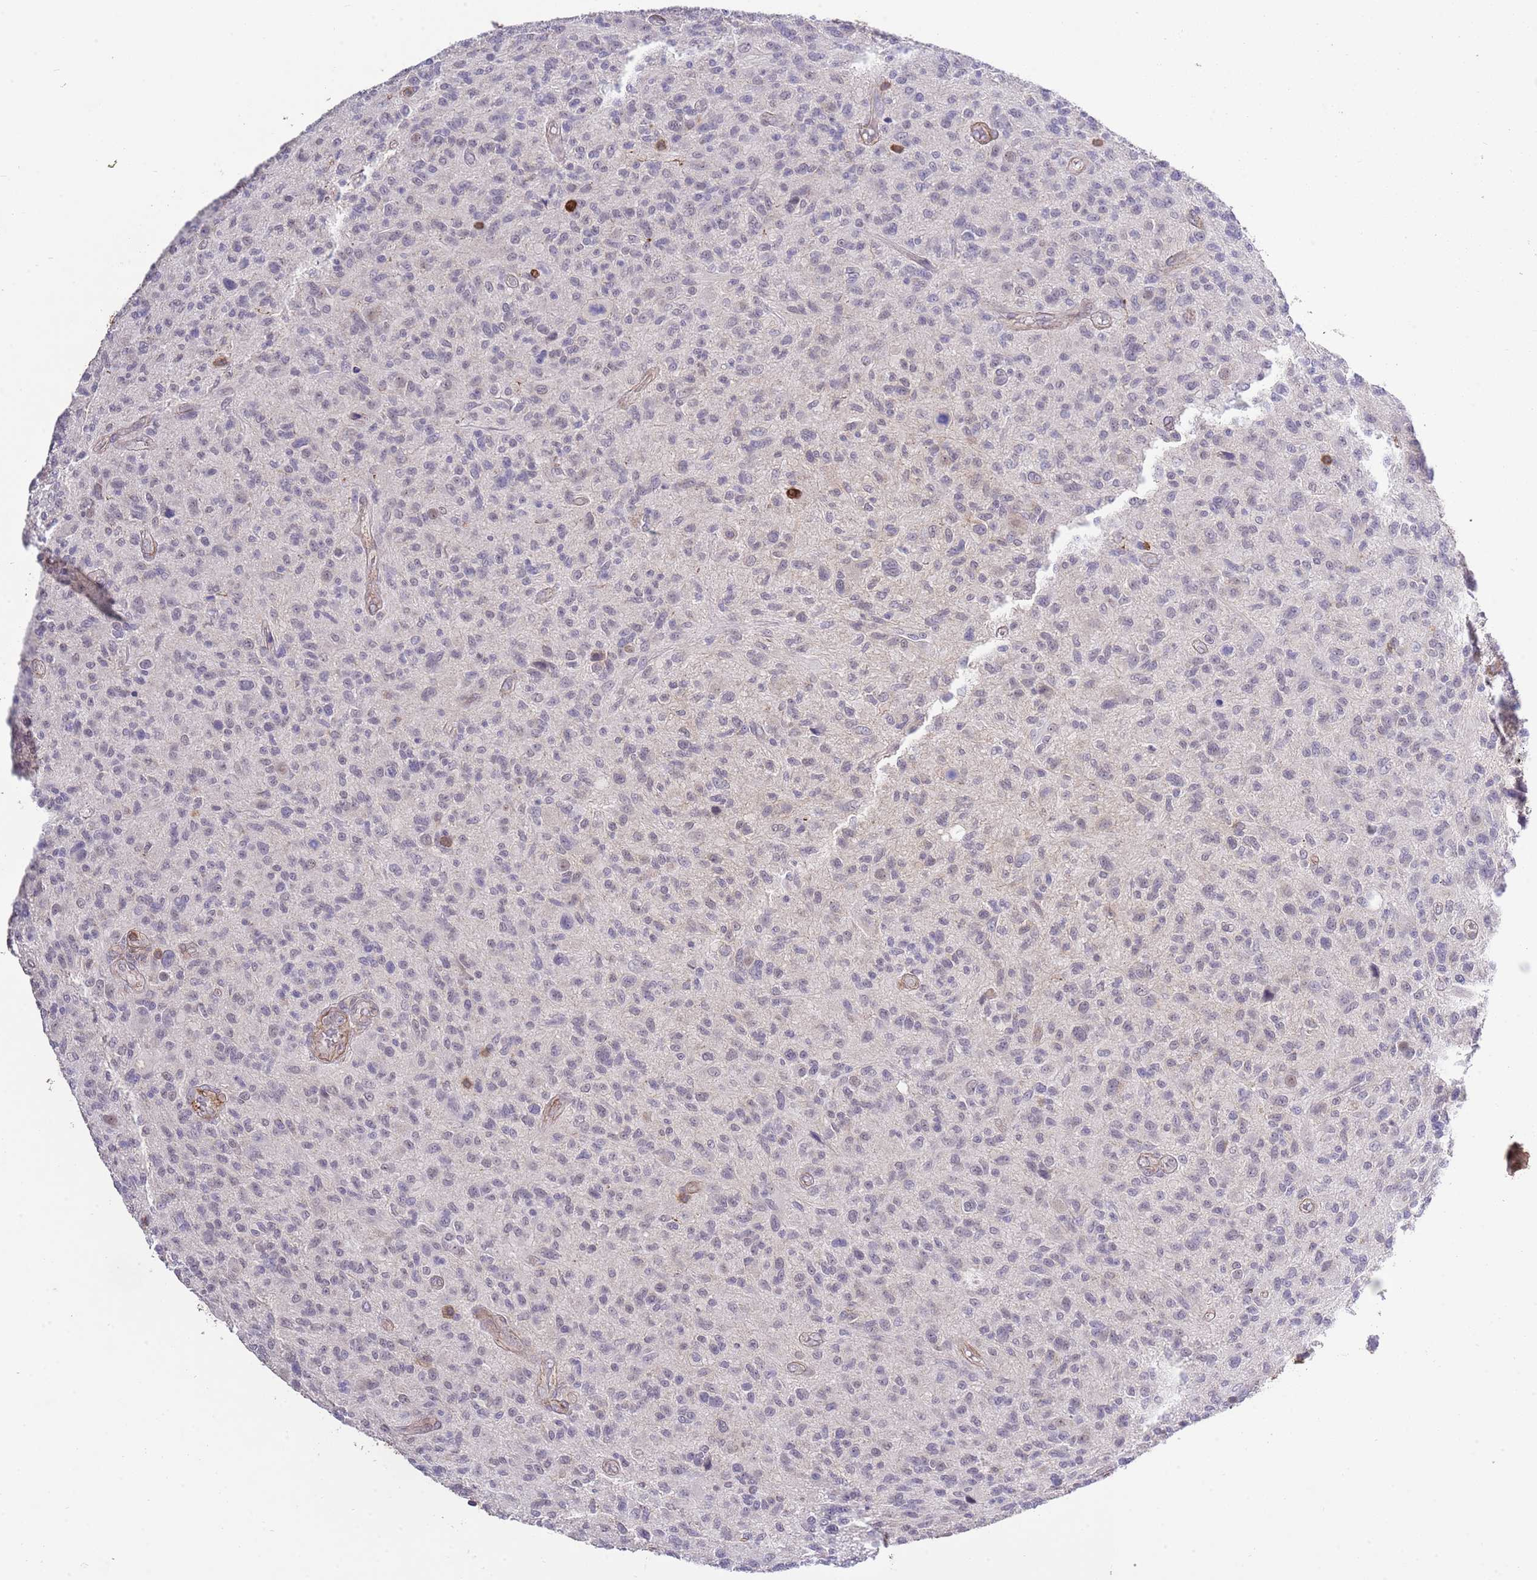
{"staining": {"intensity": "negative", "quantity": "none", "location": "none"}, "tissue": "glioma", "cell_type": "Tumor cells", "image_type": "cancer", "snomed": [{"axis": "morphology", "description": "Glioma, malignant, High grade"}, {"axis": "topography", "description": "Brain"}], "caption": "Tumor cells are negative for protein expression in human glioma.", "gene": "EFHD1", "patient": {"sex": "male", "age": 47}}